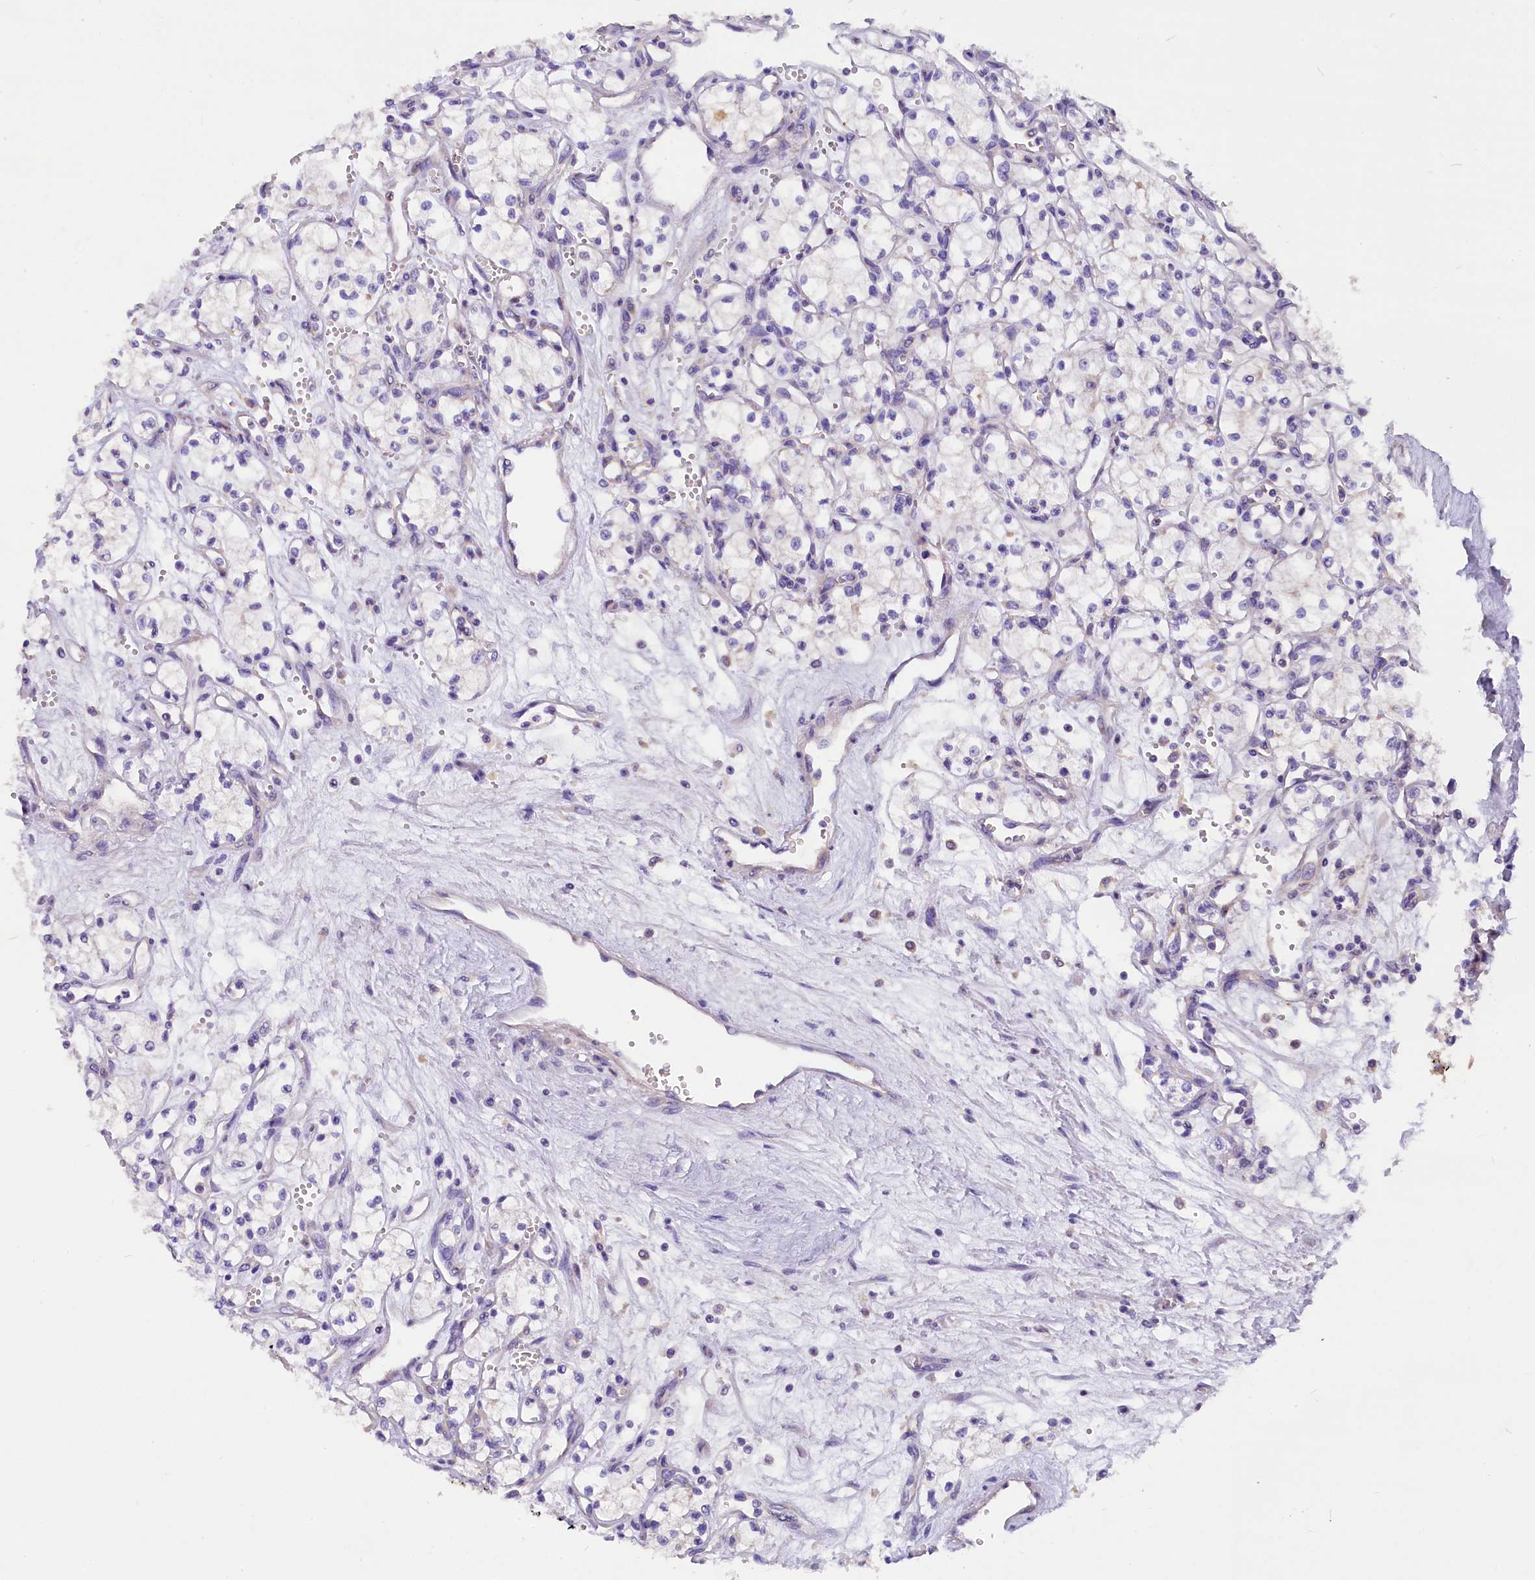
{"staining": {"intensity": "negative", "quantity": "none", "location": "none"}, "tissue": "renal cancer", "cell_type": "Tumor cells", "image_type": "cancer", "snomed": [{"axis": "morphology", "description": "Adenocarcinoma, NOS"}, {"axis": "topography", "description": "Kidney"}], "caption": "Immunohistochemistry (IHC) micrograph of human renal cancer (adenocarcinoma) stained for a protein (brown), which shows no positivity in tumor cells.", "gene": "AP3B2", "patient": {"sex": "male", "age": 59}}